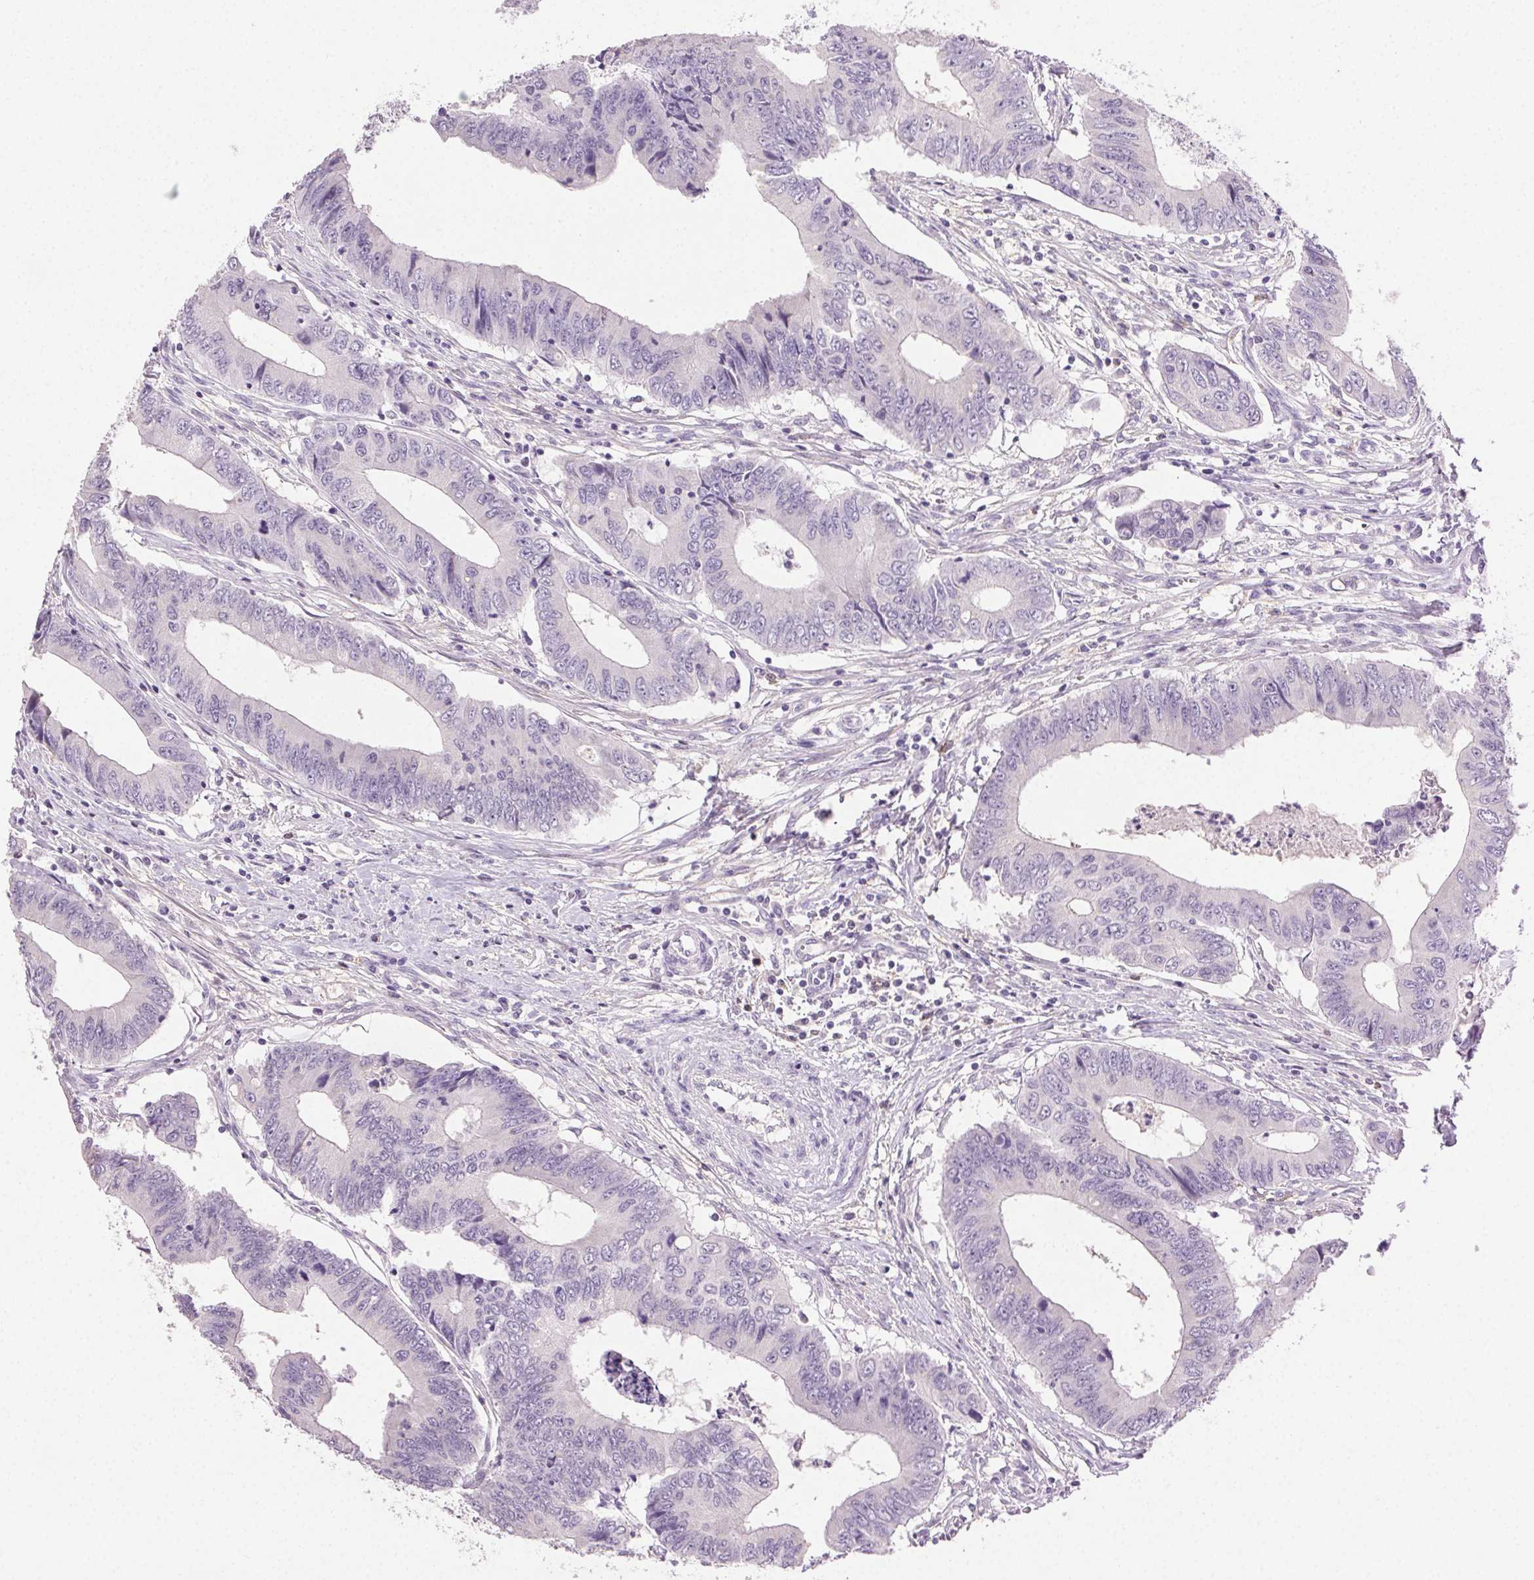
{"staining": {"intensity": "negative", "quantity": "none", "location": "none"}, "tissue": "colorectal cancer", "cell_type": "Tumor cells", "image_type": "cancer", "snomed": [{"axis": "morphology", "description": "Adenocarcinoma, NOS"}, {"axis": "topography", "description": "Colon"}], "caption": "The immunohistochemistry photomicrograph has no significant expression in tumor cells of adenocarcinoma (colorectal) tissue.", "gene": "AKAP5", "patient": {"sex": "male", "age": 53}}